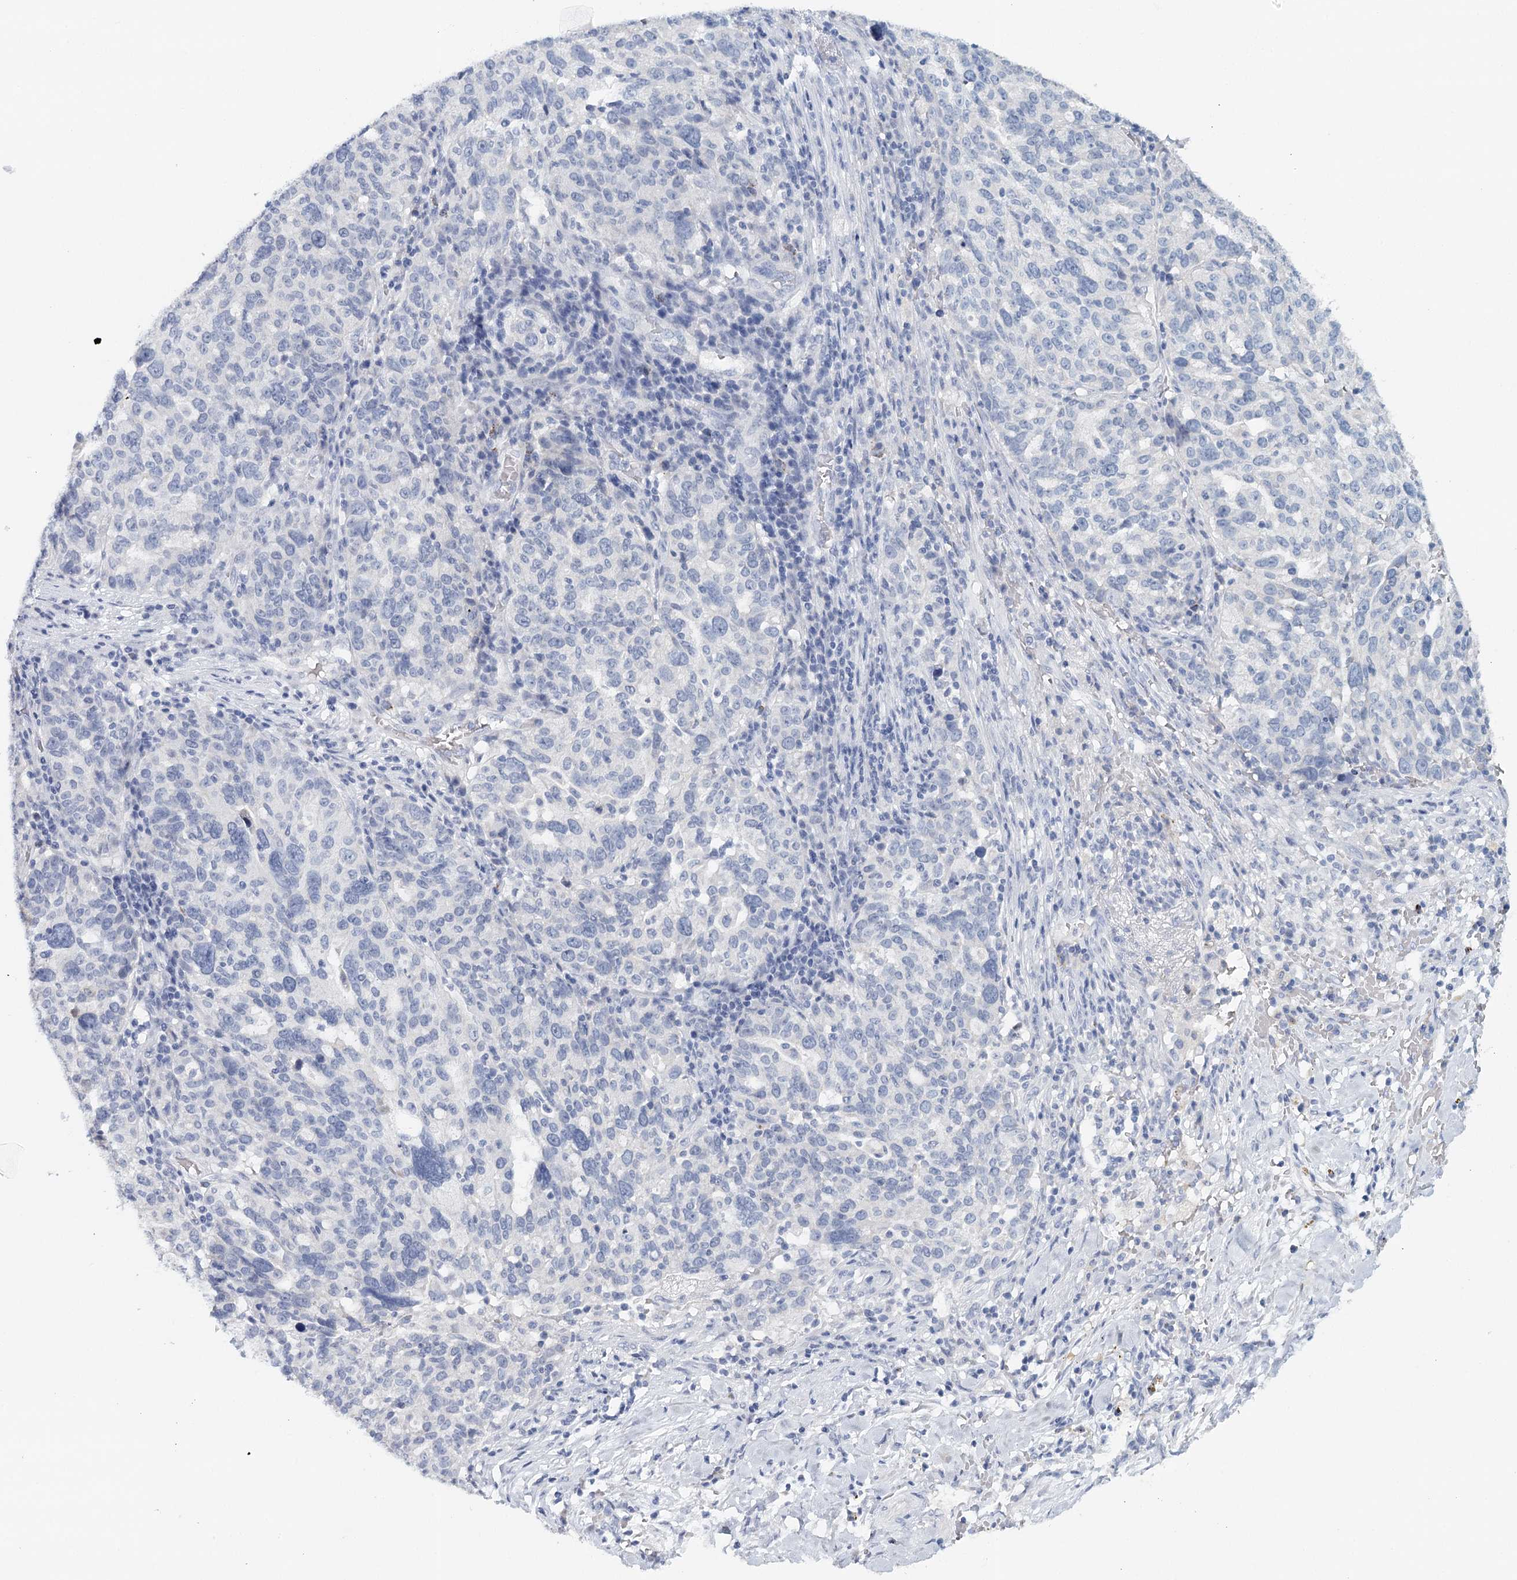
{"staining": {"intensity": "negative", "quantity": "none", "location": "none"}, "tissue": "ovarian cancer", "cell_type": "Tumor cells", "image_type": "cancer", "snomed": [{"axis": "morphology", "description": "Cystadenocarcinoma, serous, NOS"}, {"axis": "topography", "description": "Ovary"}], "caption": "IHC image of neoplastic tissue: human serous cystadenocarcinoma (ovarian) stained with DAB (3,3'-diaminobenzidine) reveals no significant protein expression in tumor cells.", "gene": "HSPA4L", "patient": {"sex": "female", "age": 59}}